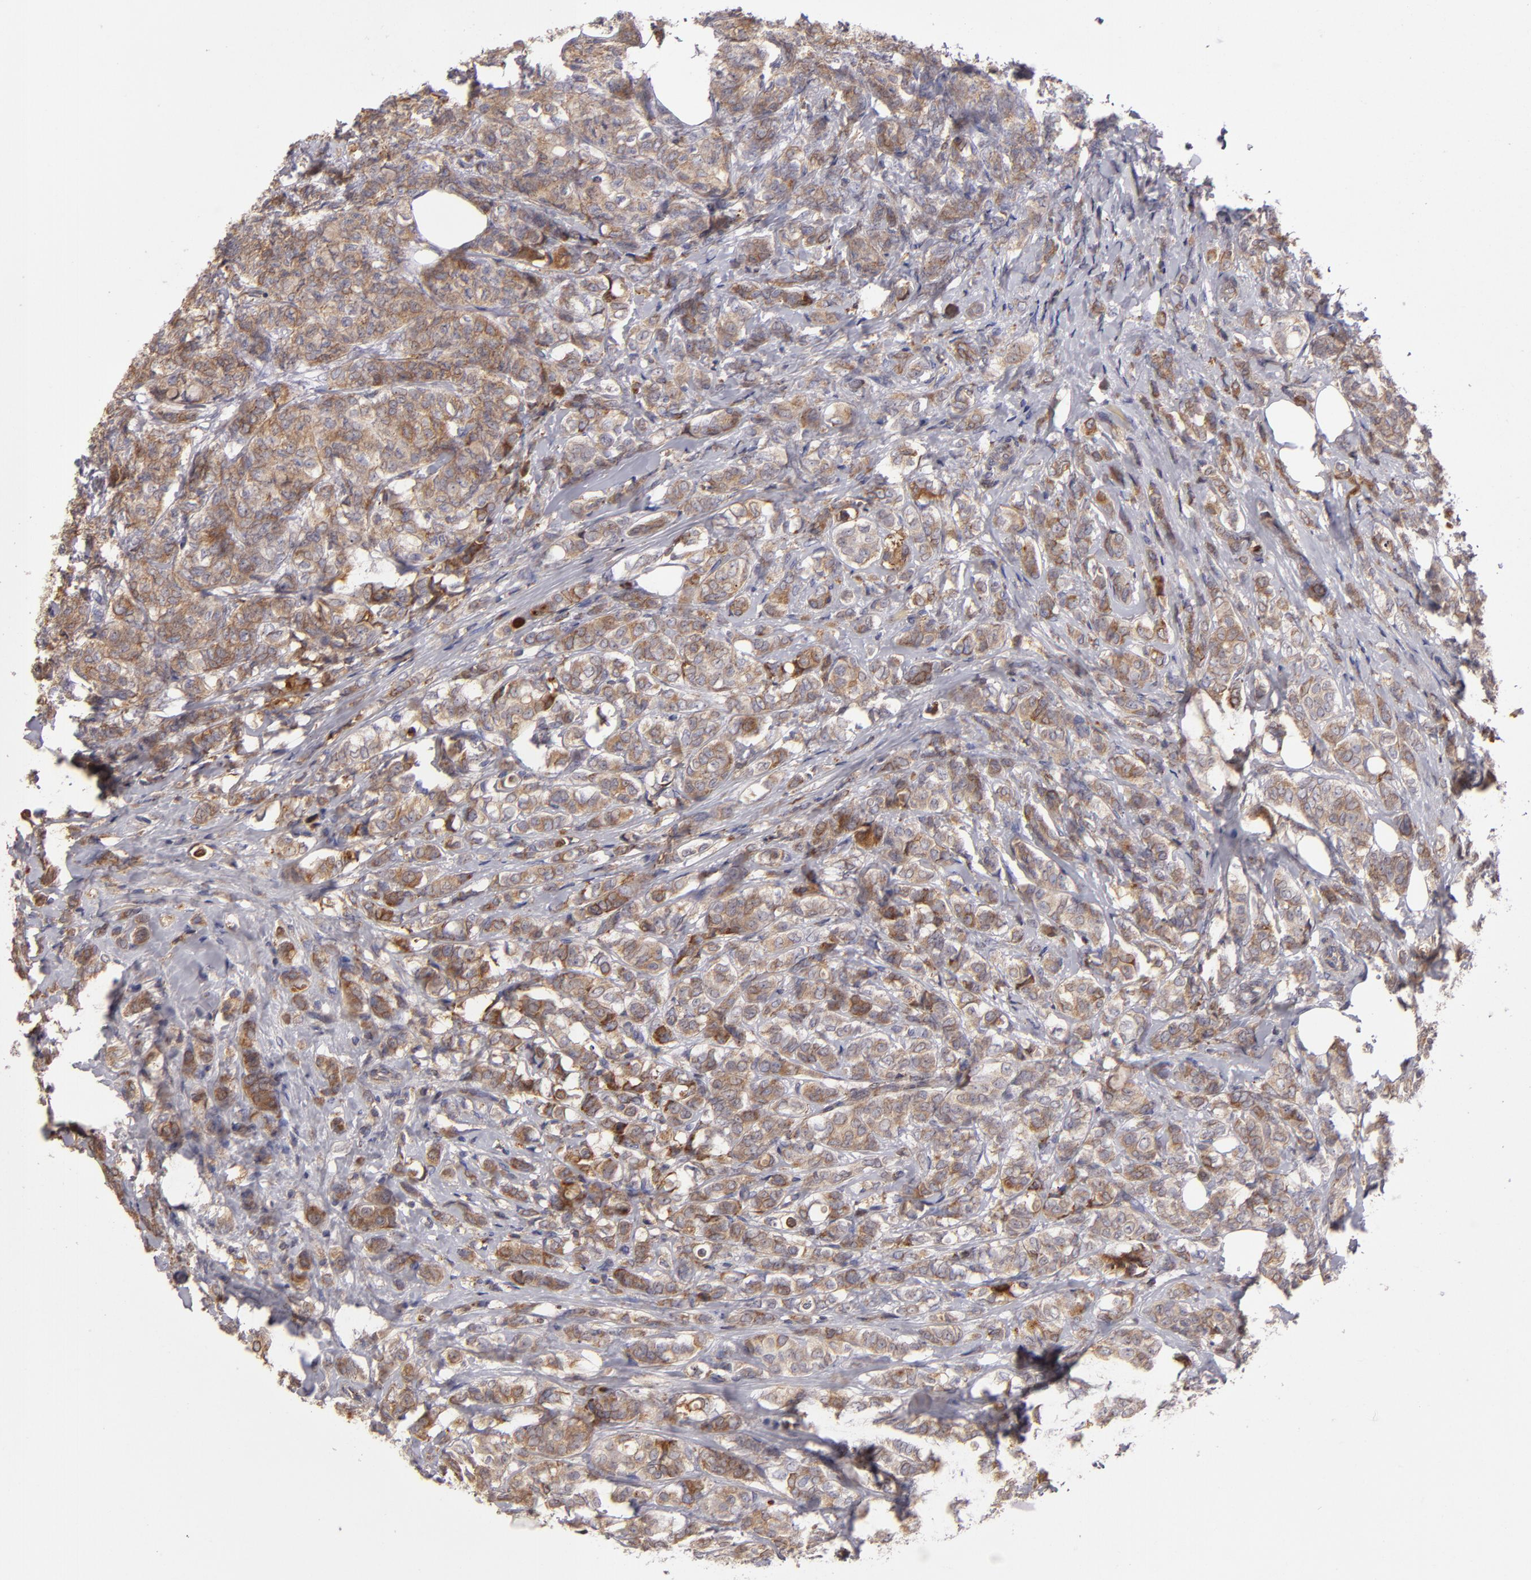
{"staining": {"intensity": "moderate", "quantity": ">75%", "location": "cytoplasmic/membranous"}, "tissue": "breast cancer", "cell_type": "Tumor cells", "image_type": "cancer", "snomed": [{"axis": "morphology", "description": "Lobular carcinoma"}, {"axis": "topography", "description": "Breast"}], "caption": "Moderate cytoplasmic/membranous positivity for a protein is seen in approximately >75% of tumor cells of breast lobular carcinoma using IHC.", "gene": "CFB", "patient": {"sex": "female", "age": 60}}